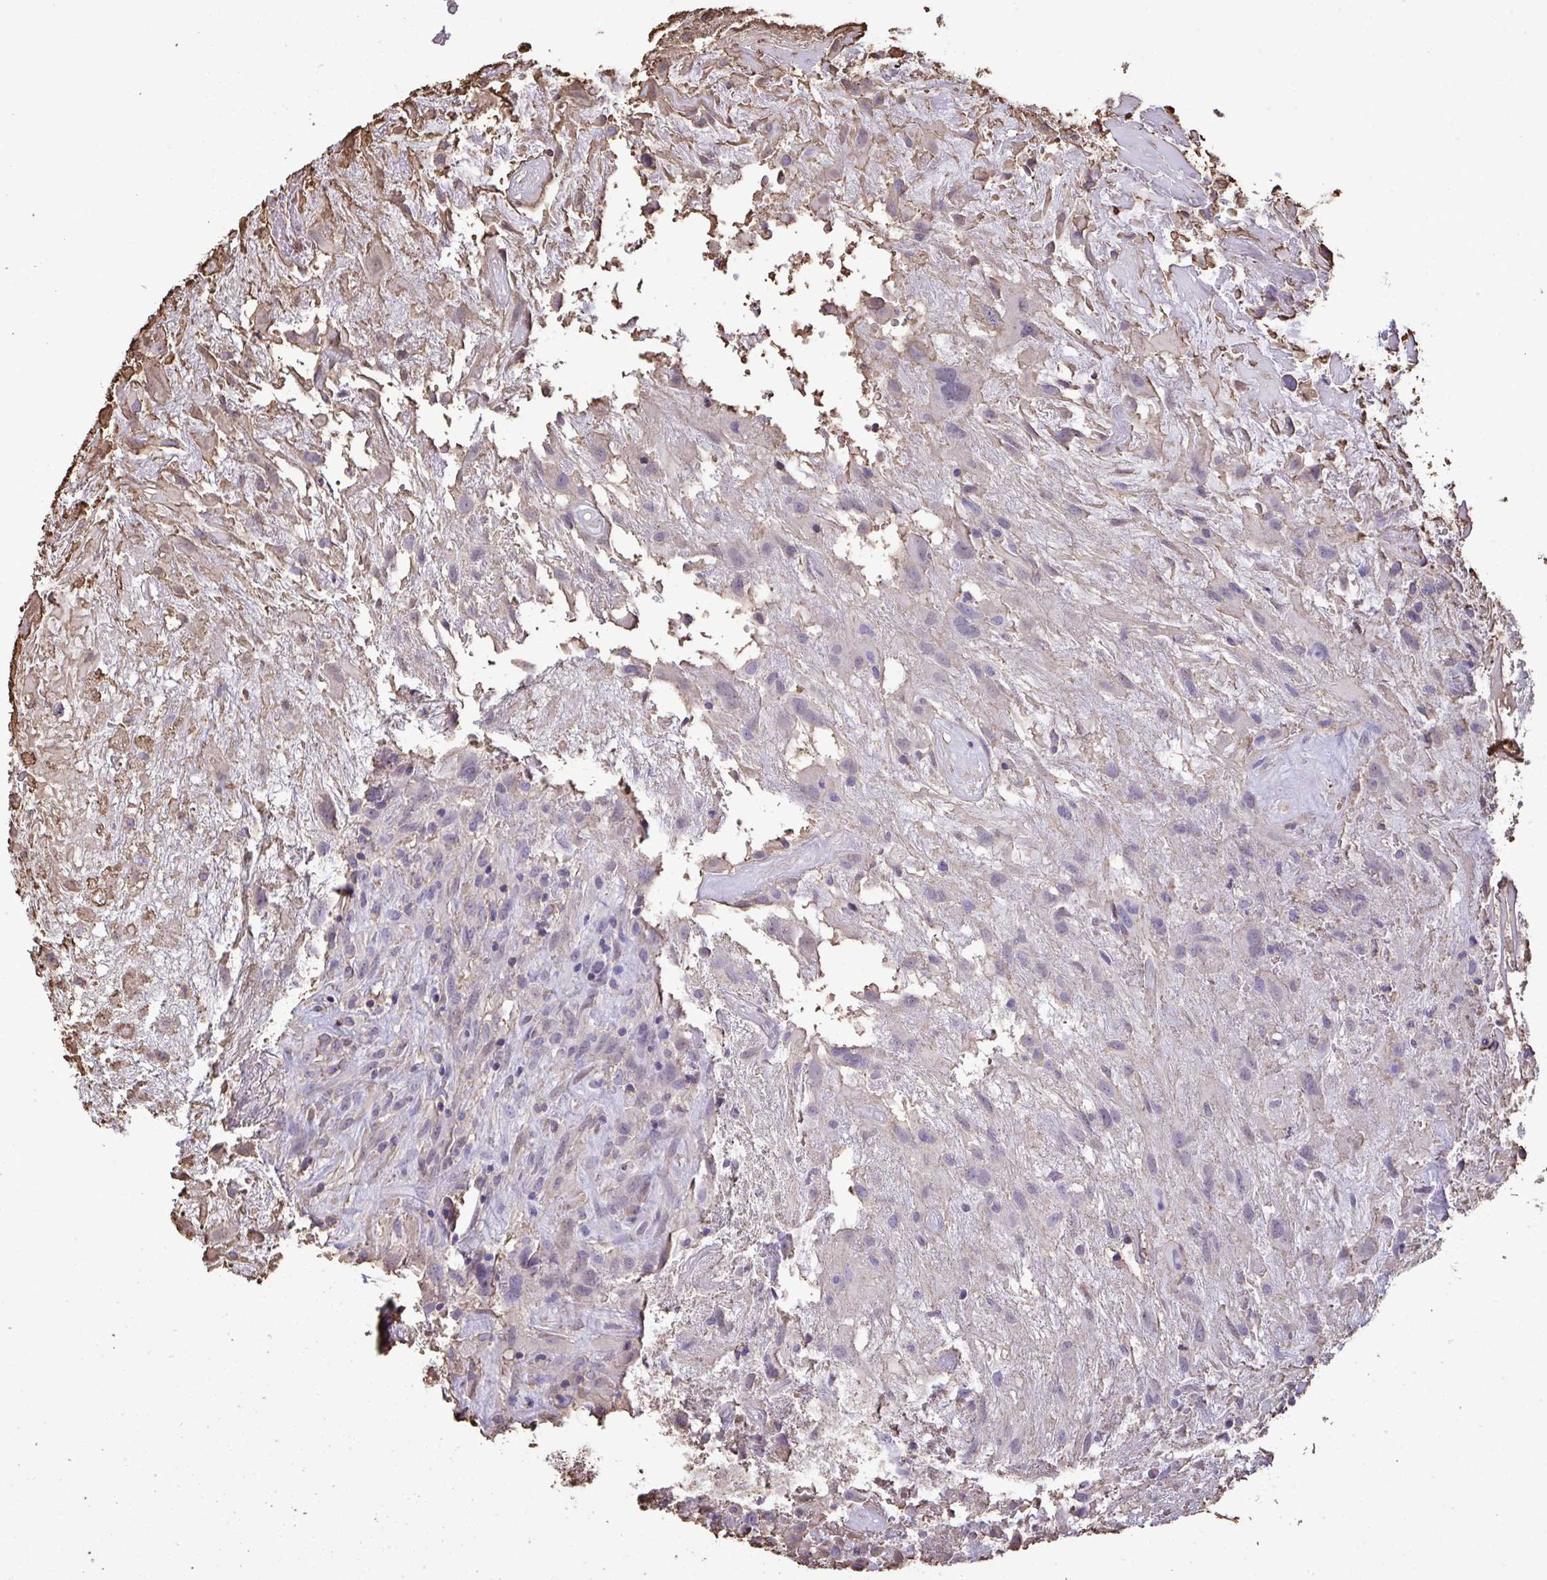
{"staining": {"intensity": "negative", "quantity": "none", "location": "none"}, "tissue": "glioma", "cell_type": "Tumor cells", "image_type": "cancer", "snomed": [{"axis": "morphology", "description": "Glioma, malignant, High grade"}, {"axis": "topography", "description": "Brain"}], "caption": "IHC photomicrograph of human glioma stained for a protein (brown), which demonstrates no positivity in tumor cells.", "gene": "ANXA5", "patient": {"sex": "male", "age": 46}}